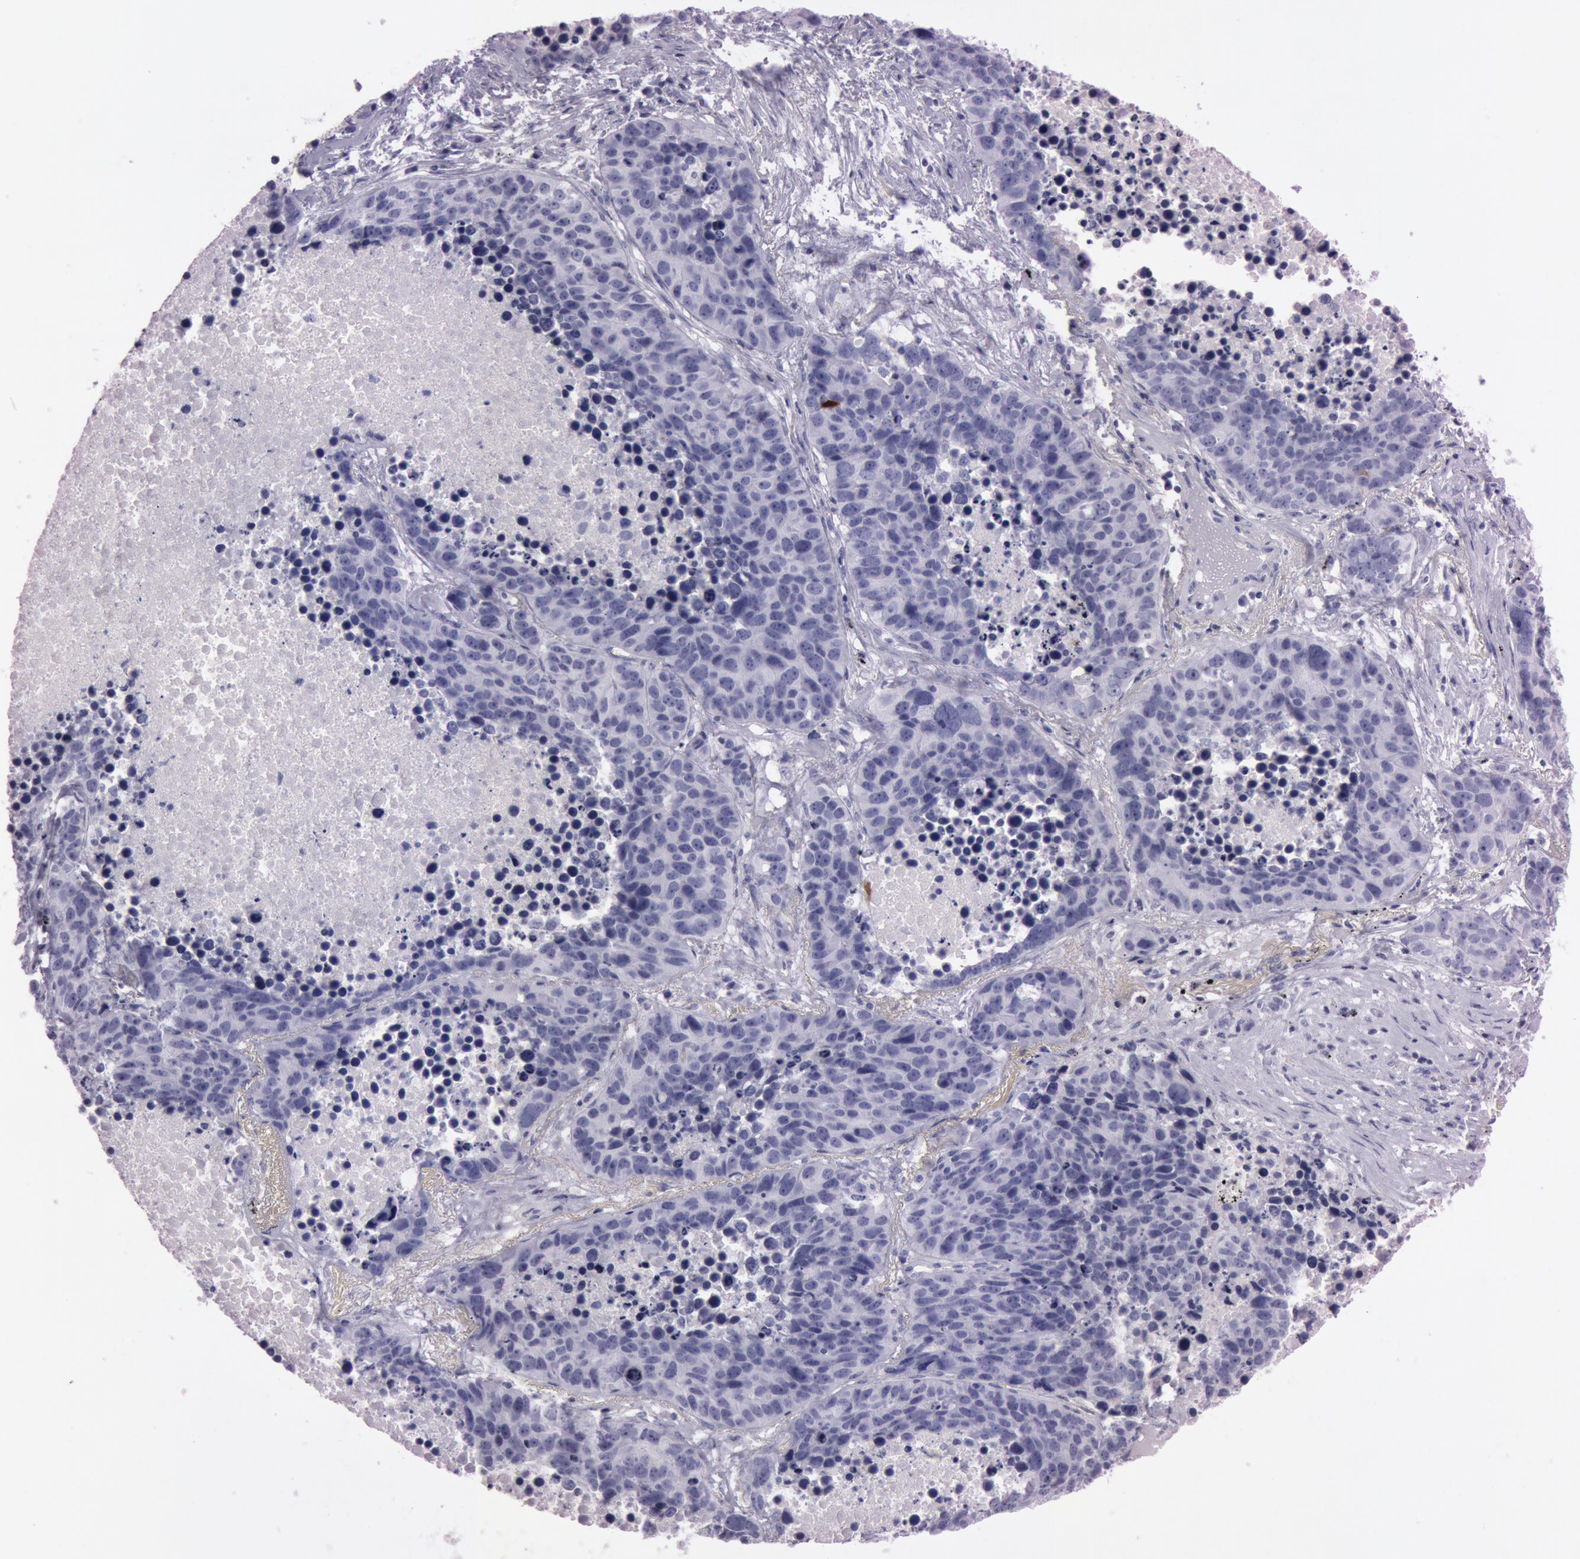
{"staining": {"intensity": "negative", "quantity": "none", "location": "none"}, "tissue": "lung cancer", "cell_type": "Tumor cells", "image_type": "cancer", "snomed": [{"axis": "morphology", "description": "Carcinoid, malignant, NOS"}, {"axis": "topography", "description": "Lung"}], "caption": "Photomicrograph shows no significant protein positivity in tumor cells of lung cancer. (DAB immunohistochemistry (IHC), high magnification).", "gene": "S100A7", "patient": {"sex": "male", "age": 60}}